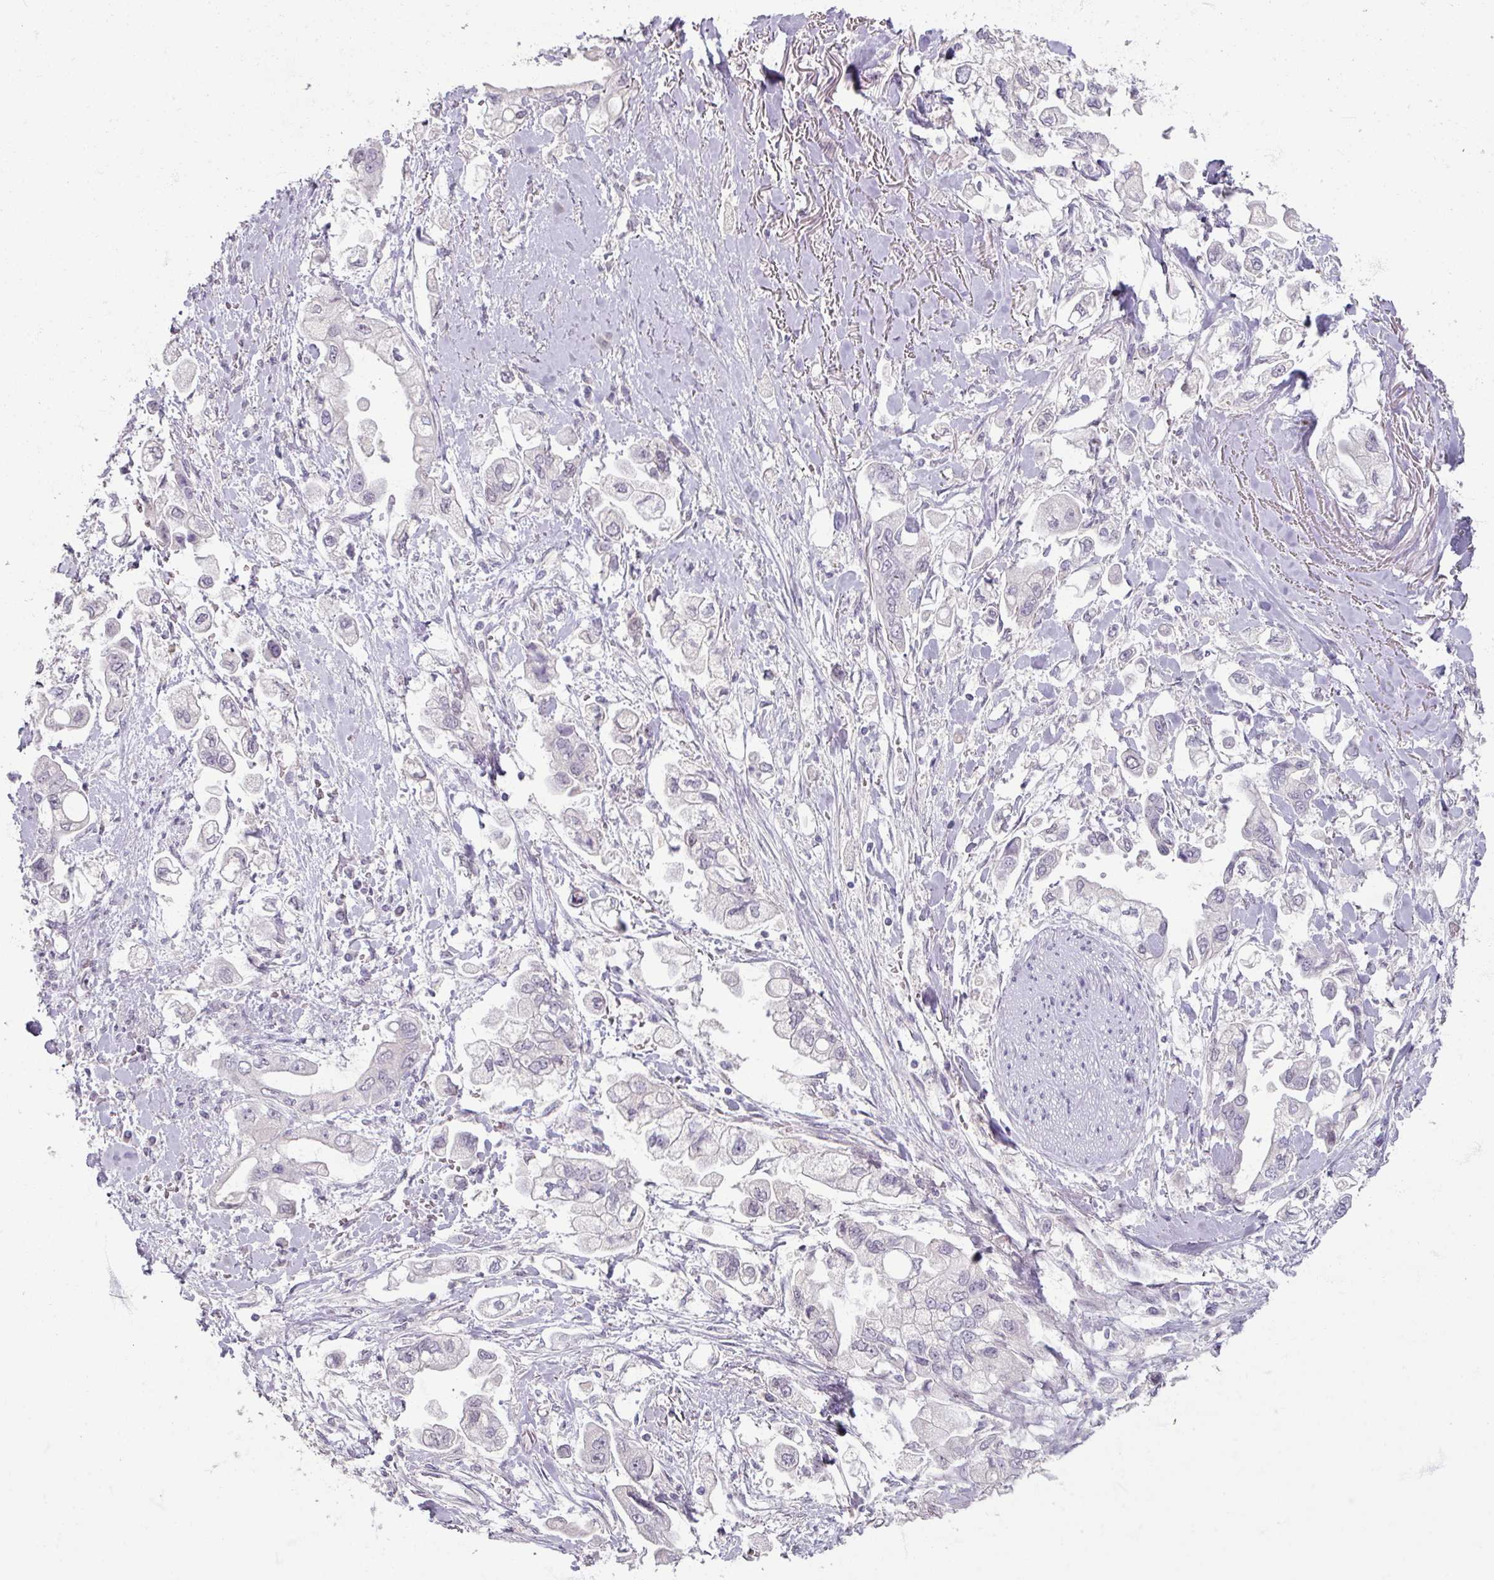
{"staining": {"intensity": "negative", "quantity": "none", "location": "none"}, "tissue": "stomach cancer", "cell_type": "Tumor cells", "image_type": "cancer", "snomed": [{"axis": "morphology", "description": "Adenocarcinoma, NOS"}, {"axis": "topography", "description": "Stomach"}], "caption": "This is an immunohistochemistry (IHC) photomicrograph of human stomach adenocarcinoma. There is no positivity in tumor cells.", "gene": "SOX11", "patient": {"sex": "male", "age": 62}}